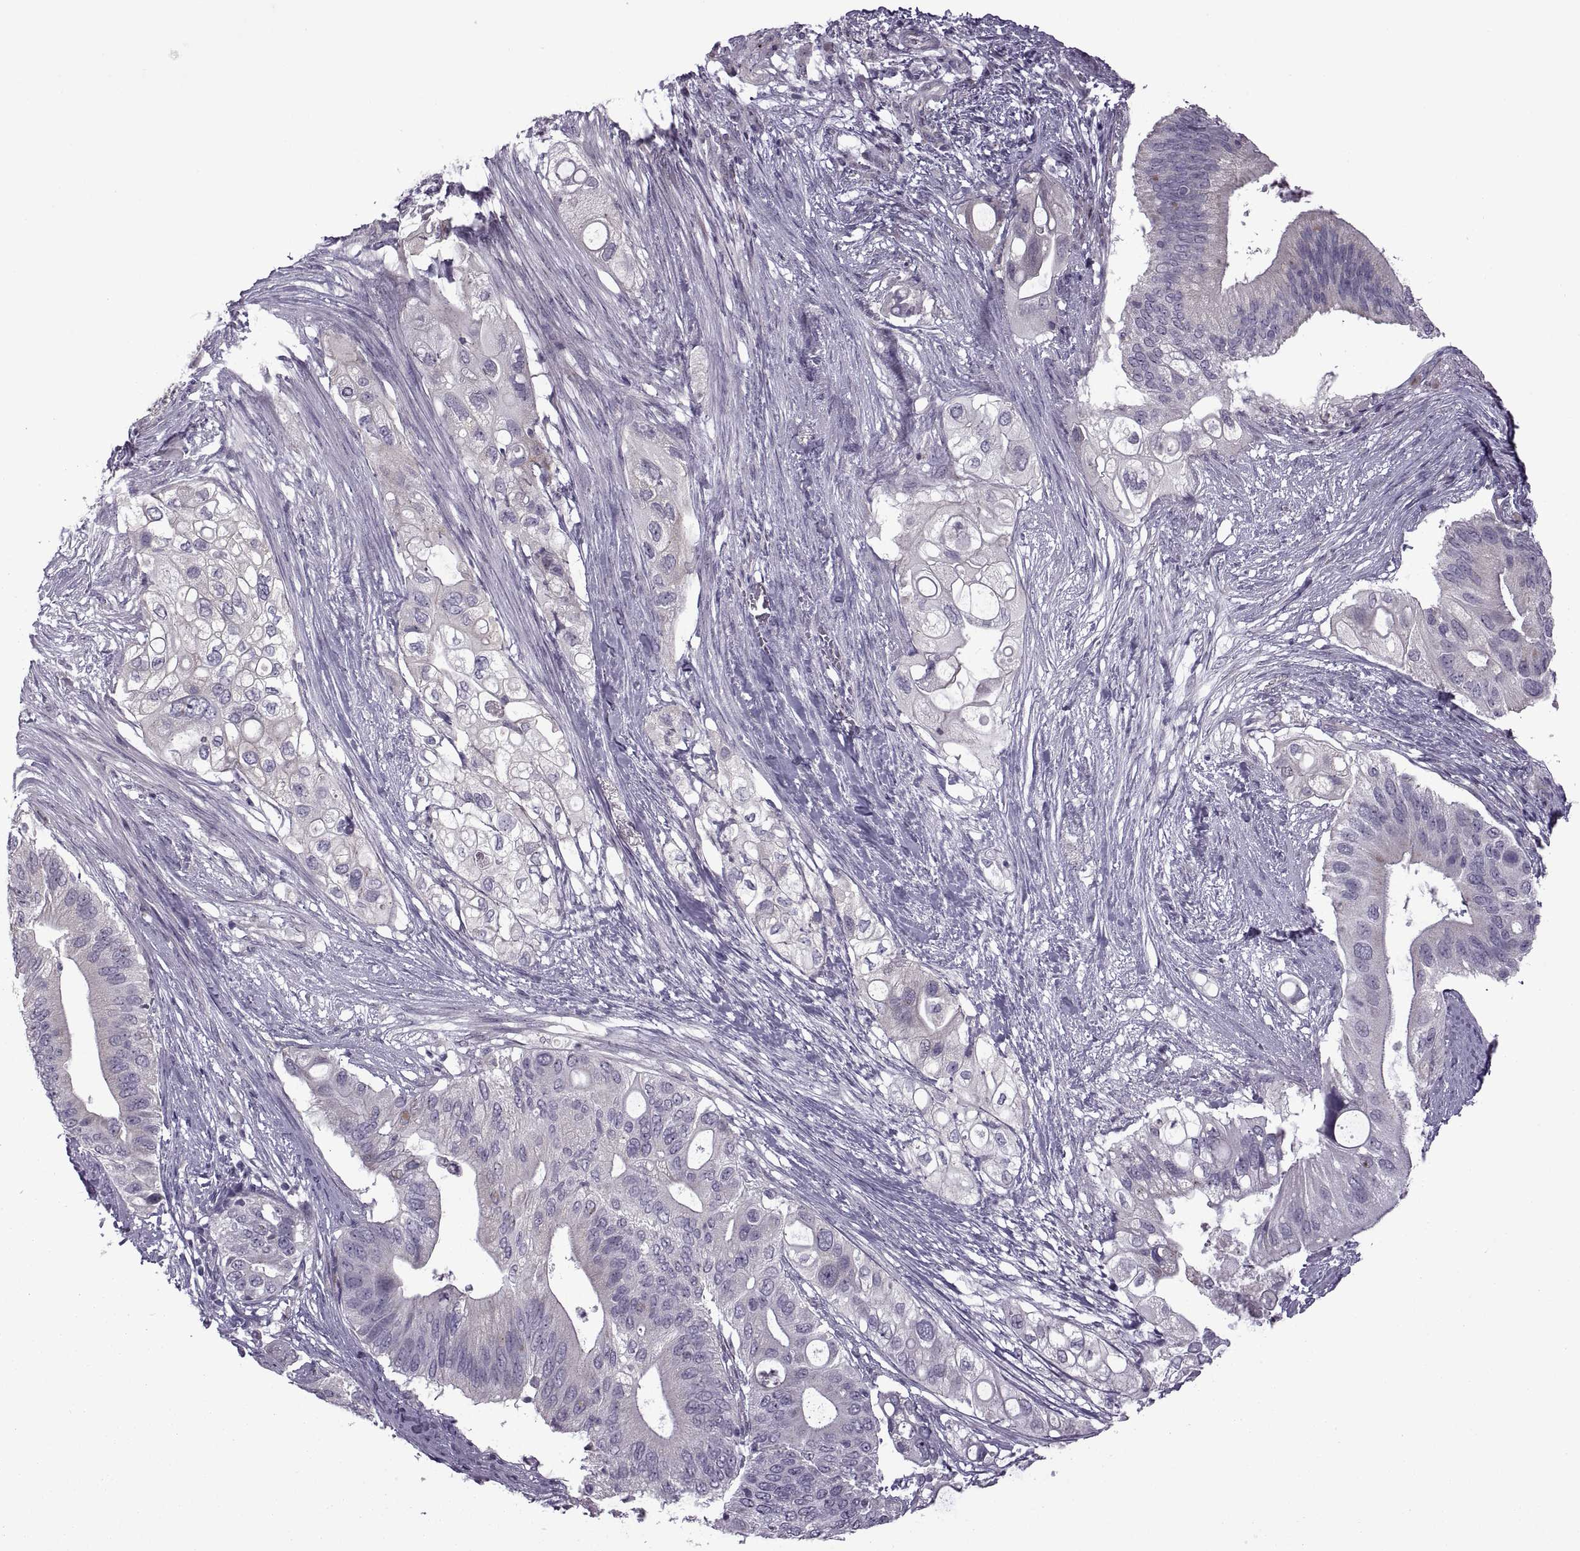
{"staining": {"intensity": "negative", "quantity": "none", "location": "none"}, "tissue": "pancreatic cancer", "cell_type": "Tumor cells", "image_type": "cancer", "snomed": [{"axis": "morphology", "description": "Adenocarcinoma, NOS"}, {"axis": "topography", "description": "Pancreas"}], "caption": "Immunohistochemistry of human pancreatic cancer (adenocarcinoma) exhibits no positivity in tumor cells.", "gene": "RIPK4", "patient": {"sex": "female", "age": 72}}